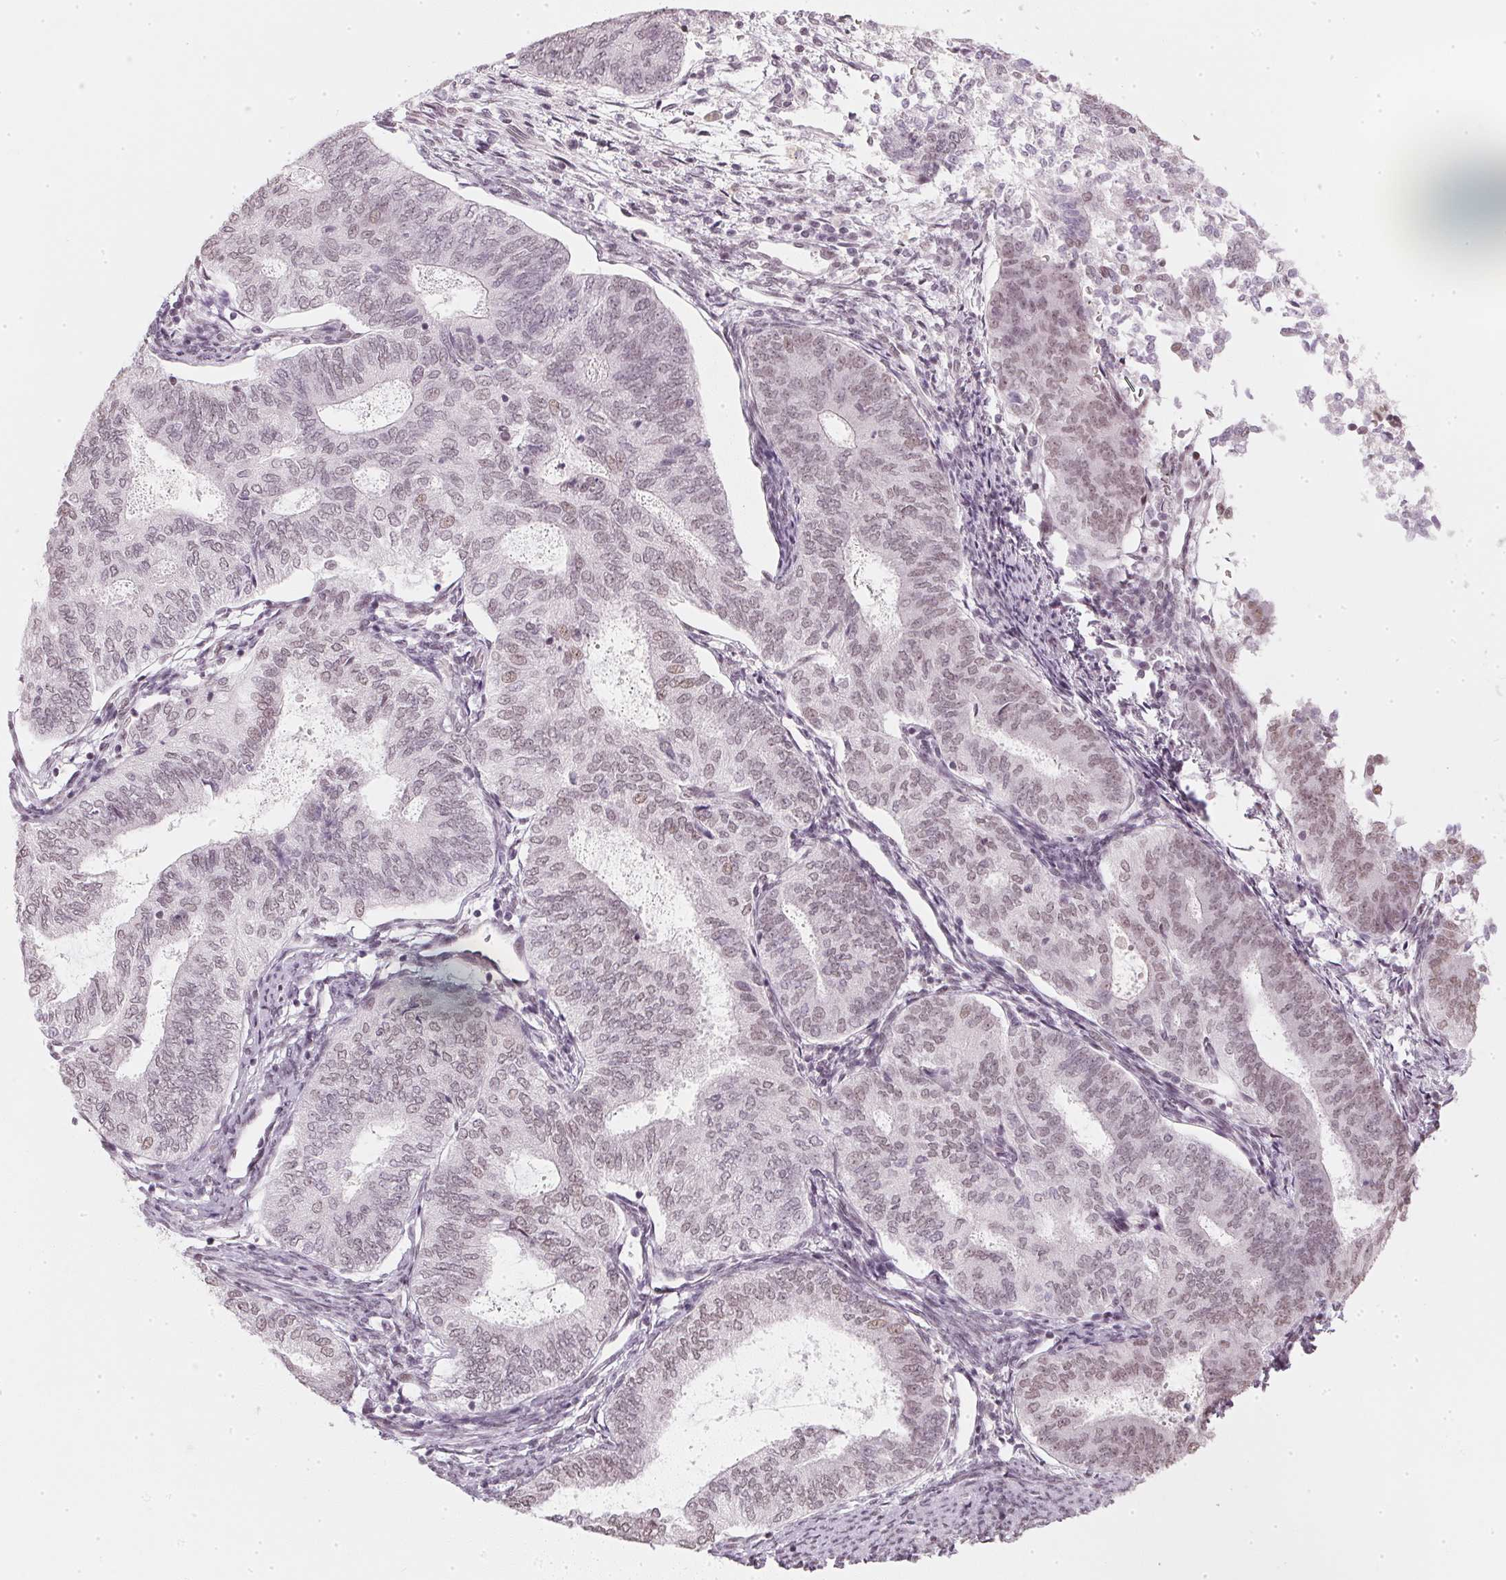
{"staining": {"intensity": "weak", "quantity": "25%-75%", "location": "nuclear"}, "tissue": "endometrial cancer", "cell_type": "Tumor cells", "image_type": "cancer", "snomed": [{"axis": "morphology", "description": "Adenocarcinoma, NOS"}, {"axis": "topography", "description": "Endometrium"}], "caption": "Protein expression by immunohistochemistry (IHC) exhibits weak nuclear expression in about 25%-75% of tumor cells in adenocarcinoma (endometrial).", "gene": "DNAJC6", "patient": {"sex": "female", "age": 65}}